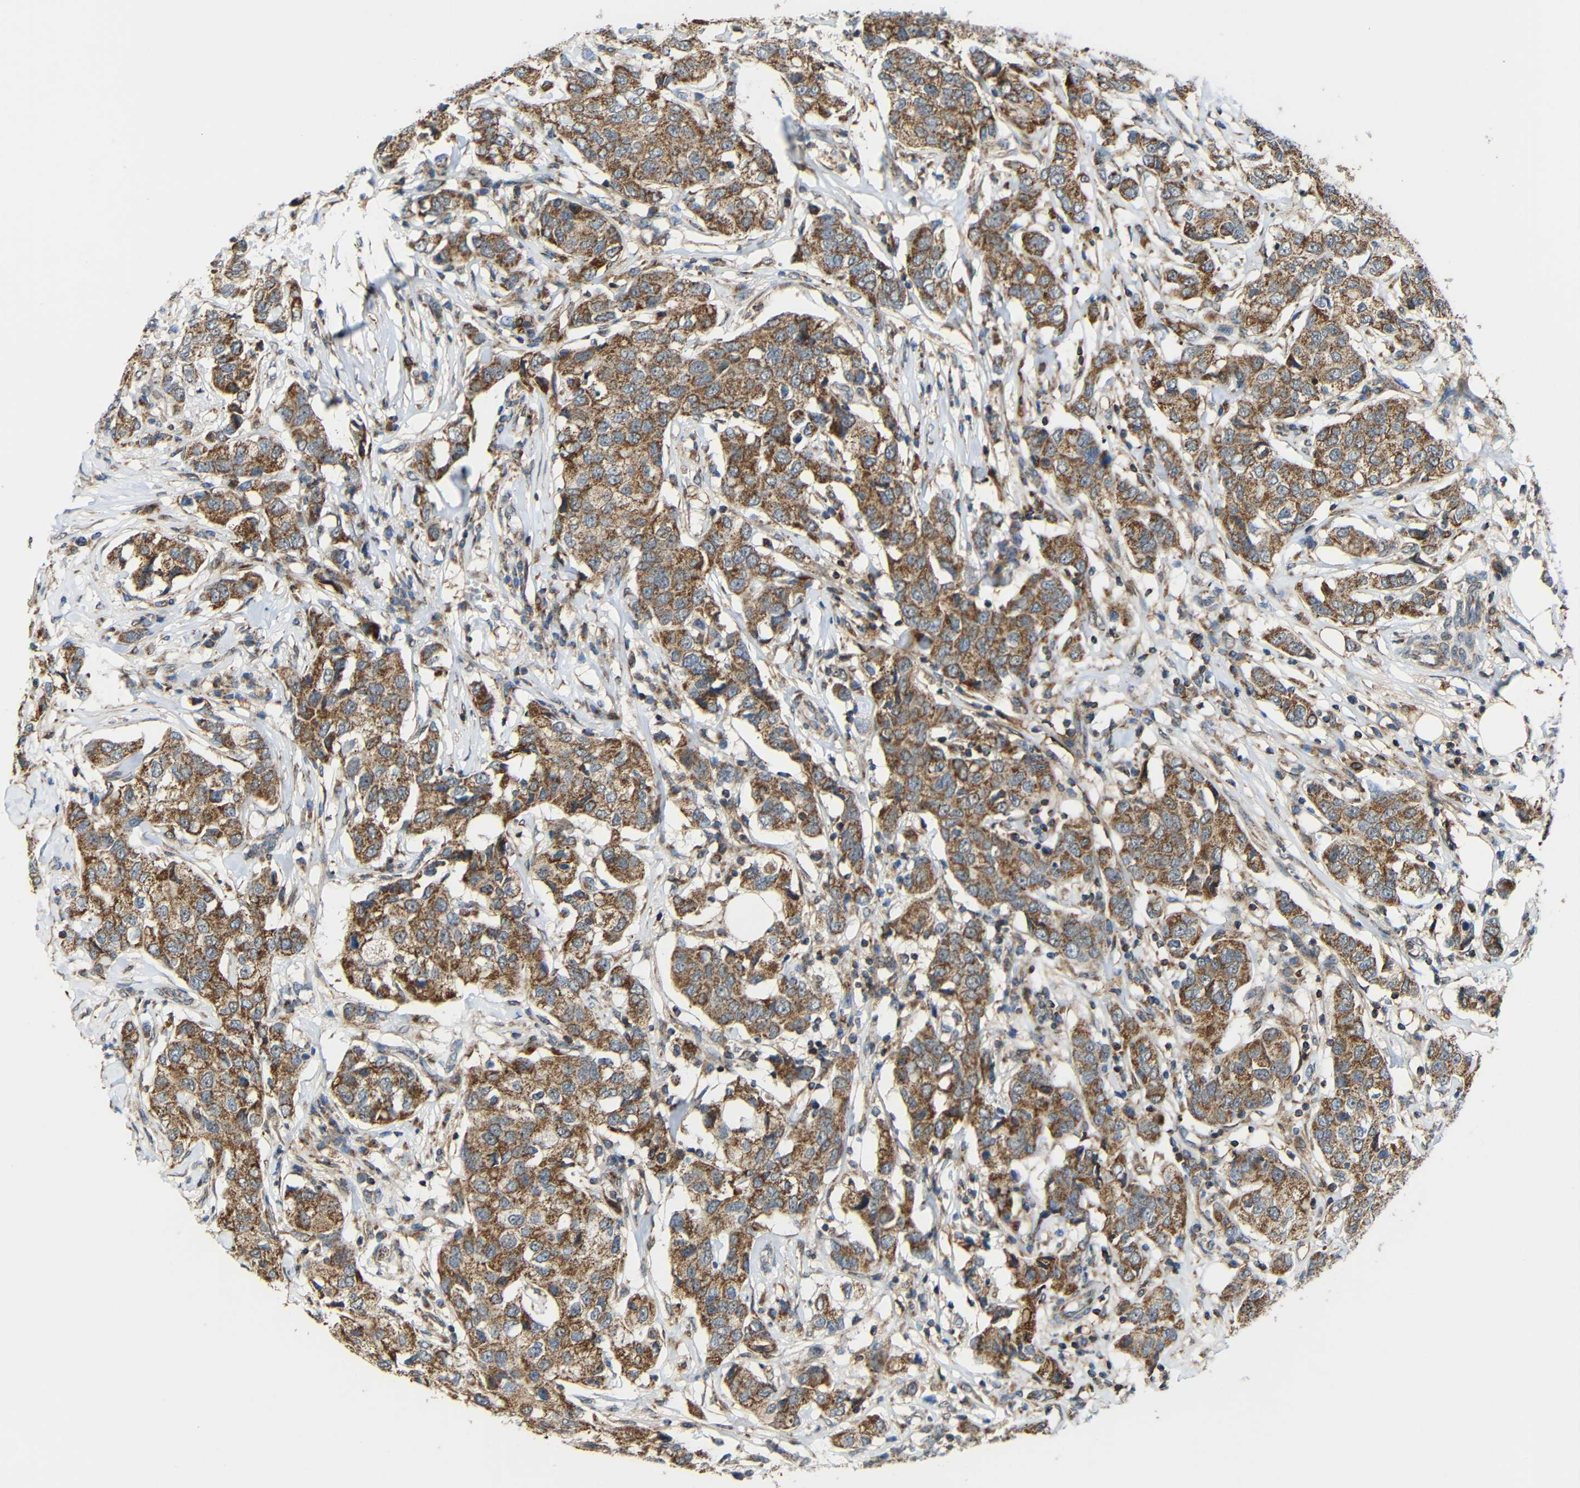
{"staining": {"intensity": "moderate", "quantity": ">75%", "location": "cytoplasmic/membranous"}, "tissue": "breast cancer", "cell_type": "Tumor cells", "image_type": "cancer", "snomed": [{"axis": "morphology", "description": "Duct carcinoma"}, {"axis": "topography", "description": "Breast"}], "caption": "Moderate cytoplasmic/membranous positivity is present in about >75% of tumor cells in intraductal carcinoma (breast). The staining was performed using DAB, with brown indicating positive protein expression. Nuclei are stained blue with hematoxylin.", "gene": "C1GALT1", "patient": {"sex": "female", "age": 80}}